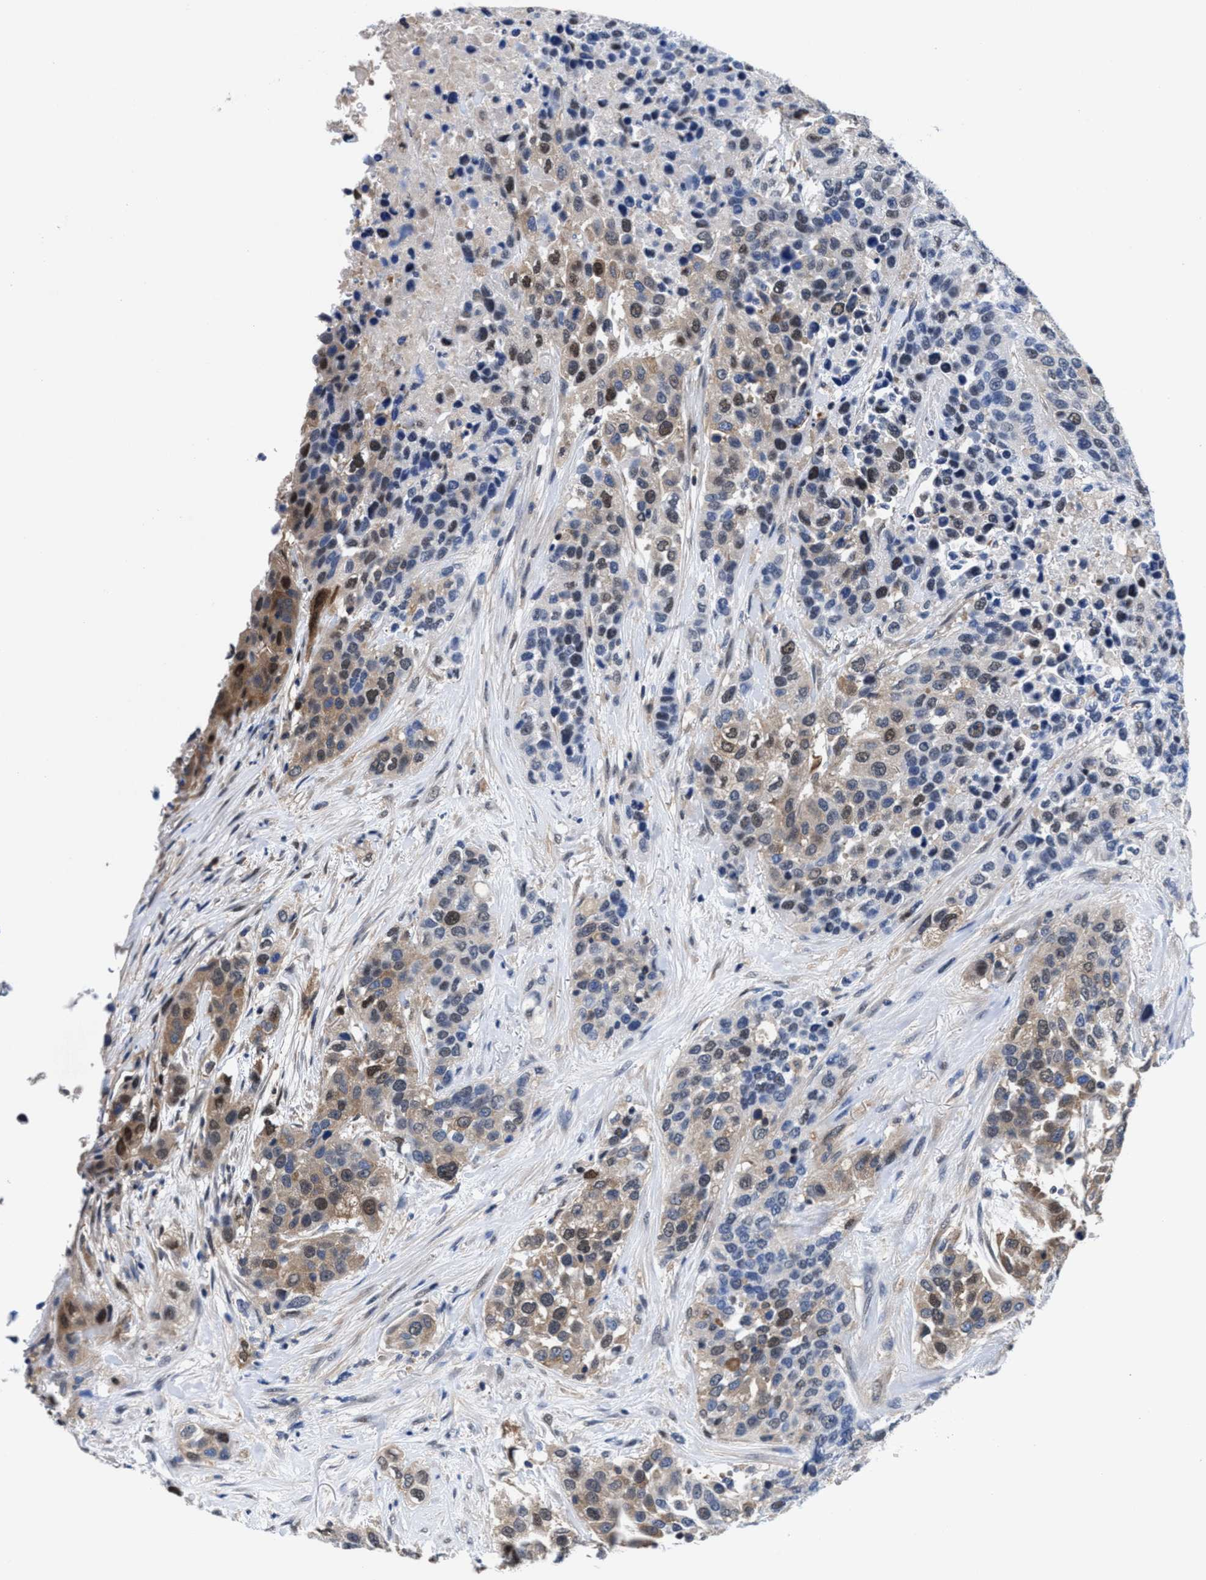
{"staining": {"intensity": "weak", "quantity": "25%-75%", "location": "cytoplasmic/membranous,nuclear"}, "tissue": "urothelial cancer", "cell_type": "Tumor cells", "image_type": "cancer", "snomed": [{"axis": "morphology", "description": "Urothelial carcinoma, High grade"}, {"axis": "topography", "description": "Urinary bladder"}], "caption": "High-magnification brightfield microscopy of high-grade urothelial carcinoma stained with DAB (3,3'-diaminobenzidine) (brown) and counterstained with hematoxylin (blue). tumor cells exhibit weak cytoplasmic/membranous and nuclear positivity is appreciated in approximately25%-75% of cells.", "gene": "ACLY", "patient": {"sex": "female", "age": 80}}